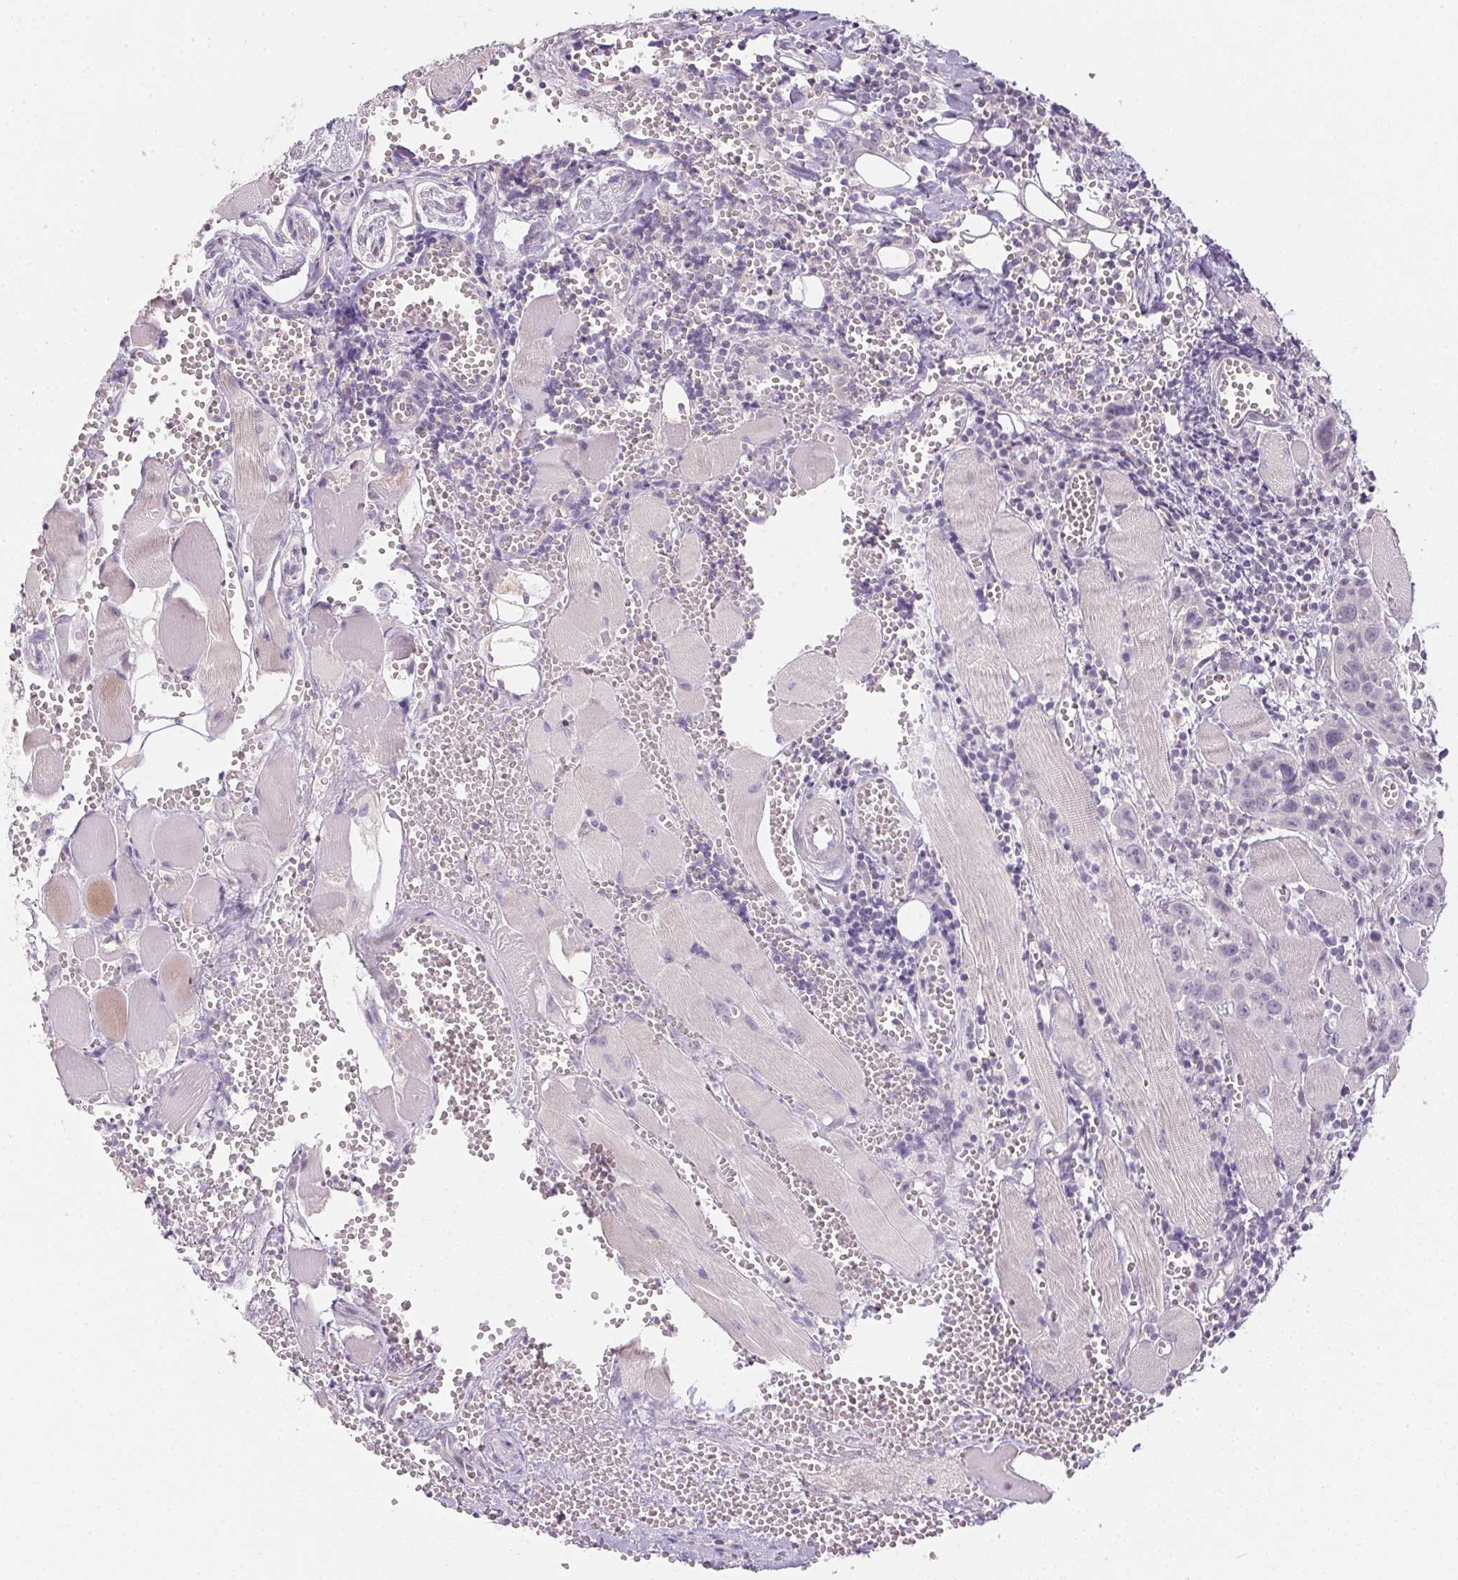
{"staining": {"intensity": "negative", "quantity": "none", "location": "none"}, "tissue": "head and neck cancer", "cell_type": "Tumor cells", "image_type": "cancer", "snomed": [{"axis": "morphology", "description": "Squamous cell carcinoma, NOS"}, {"axis": "topography", "description": "Oral tissue"}, {"axis": "topography", "description": "Head-Neck"}], "caption": "This photomicrograph is of head and neck cancer stained with IHC to label a protein in brown with the nuclei are counter-stained blue. There is no positivity in tumor cells.", "gene": "CTCFL", "patient": {"sex": "male", "age": 58}}